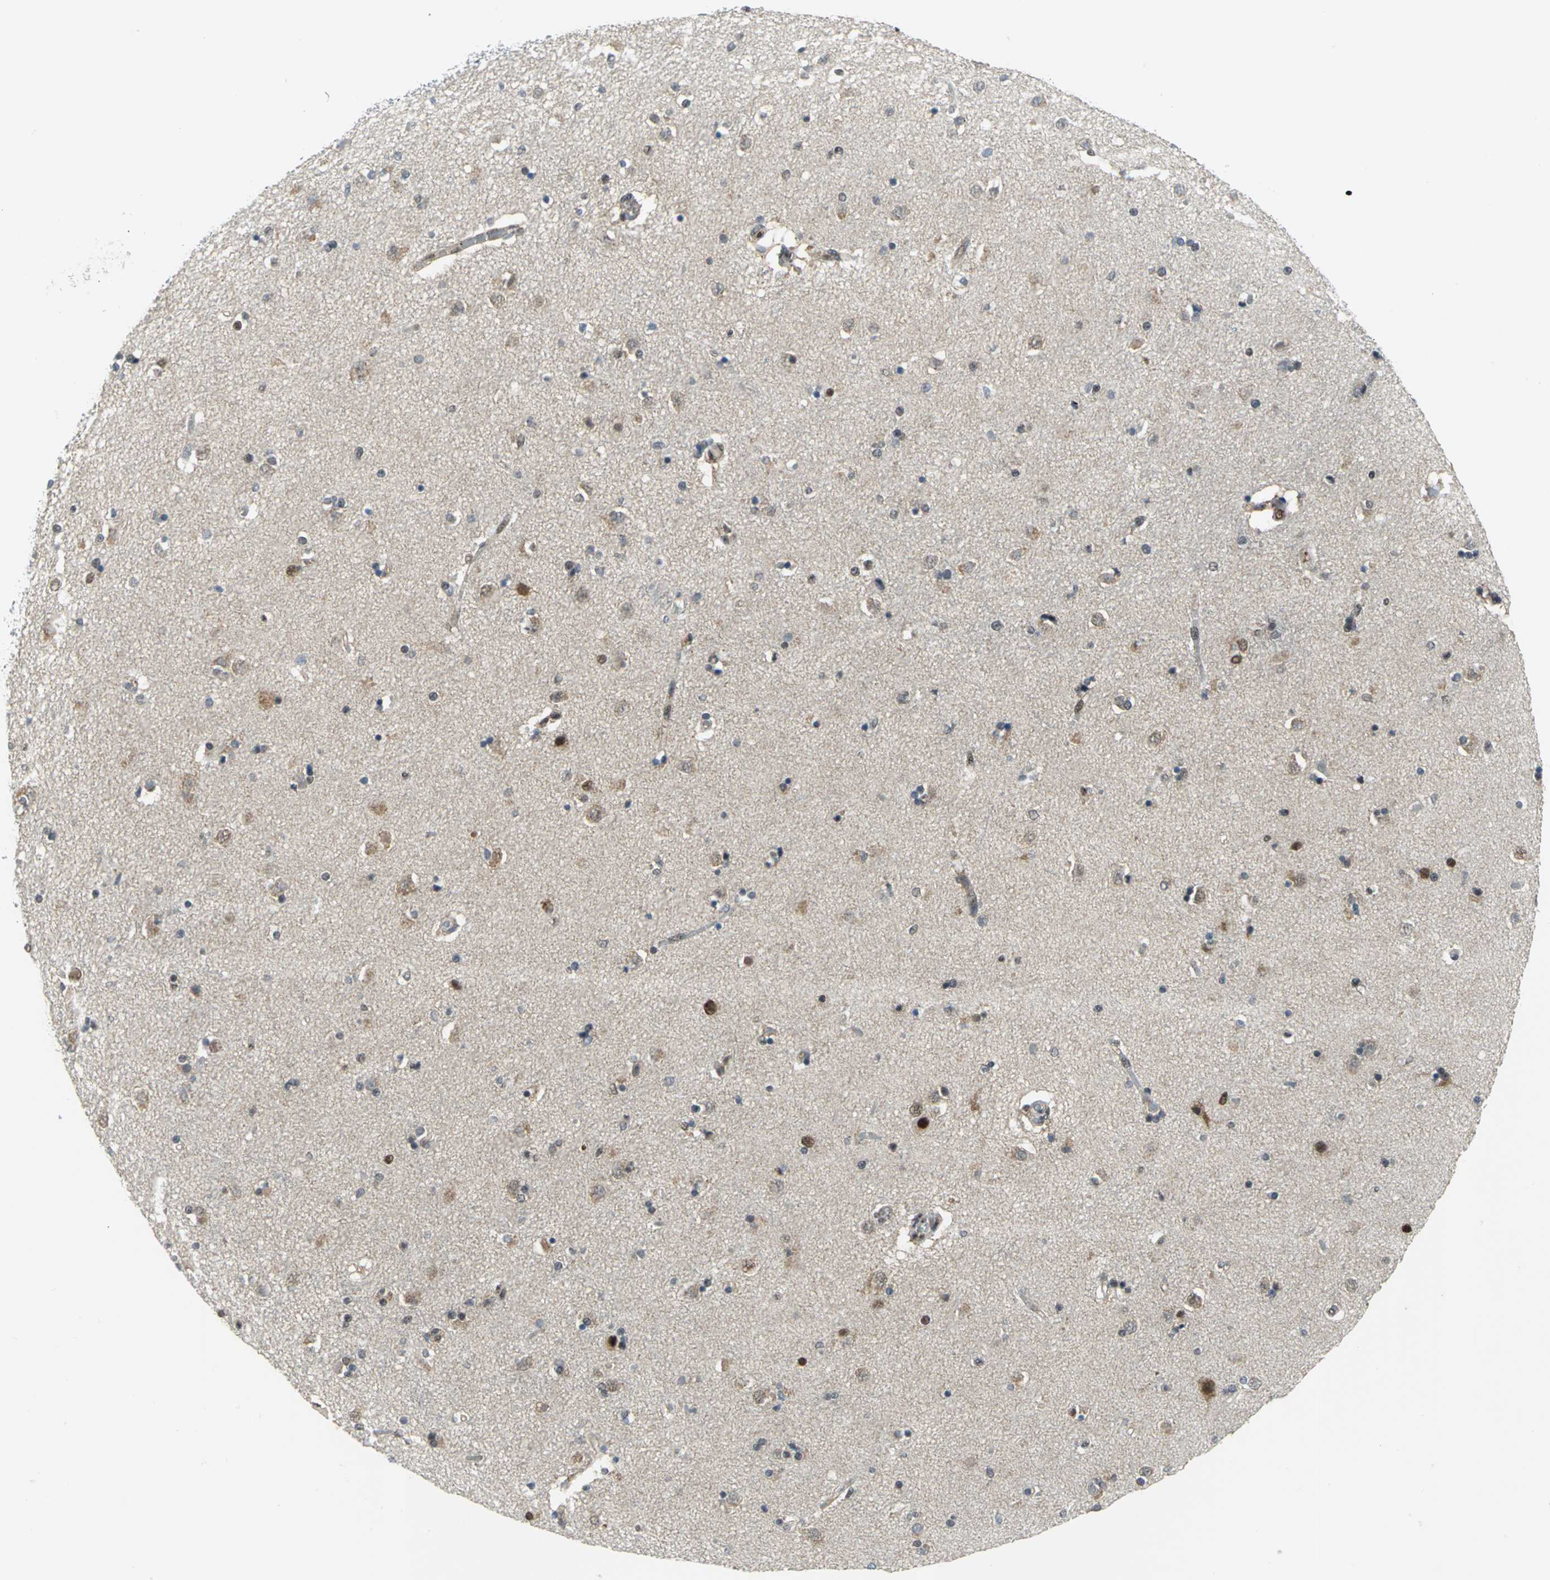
{"staining": {"intensity": "weak", "quantity": "<25%", "location": "nuclear"}, "tissue": "caudate", "cell_type": "Glial cells", "image_type": "normal", "snomed": [{"axis": "morphology", "description": "Normal tissue, NOS"}, {"axis": "topography", "description": "Lateral ventricle wall"}], "caption": "Immunohistochemical staining of benign caudate exhibits no significant expression in glial cells.", "gene": "PSMA4", "patient": {"sex": "female", "age": 54}}